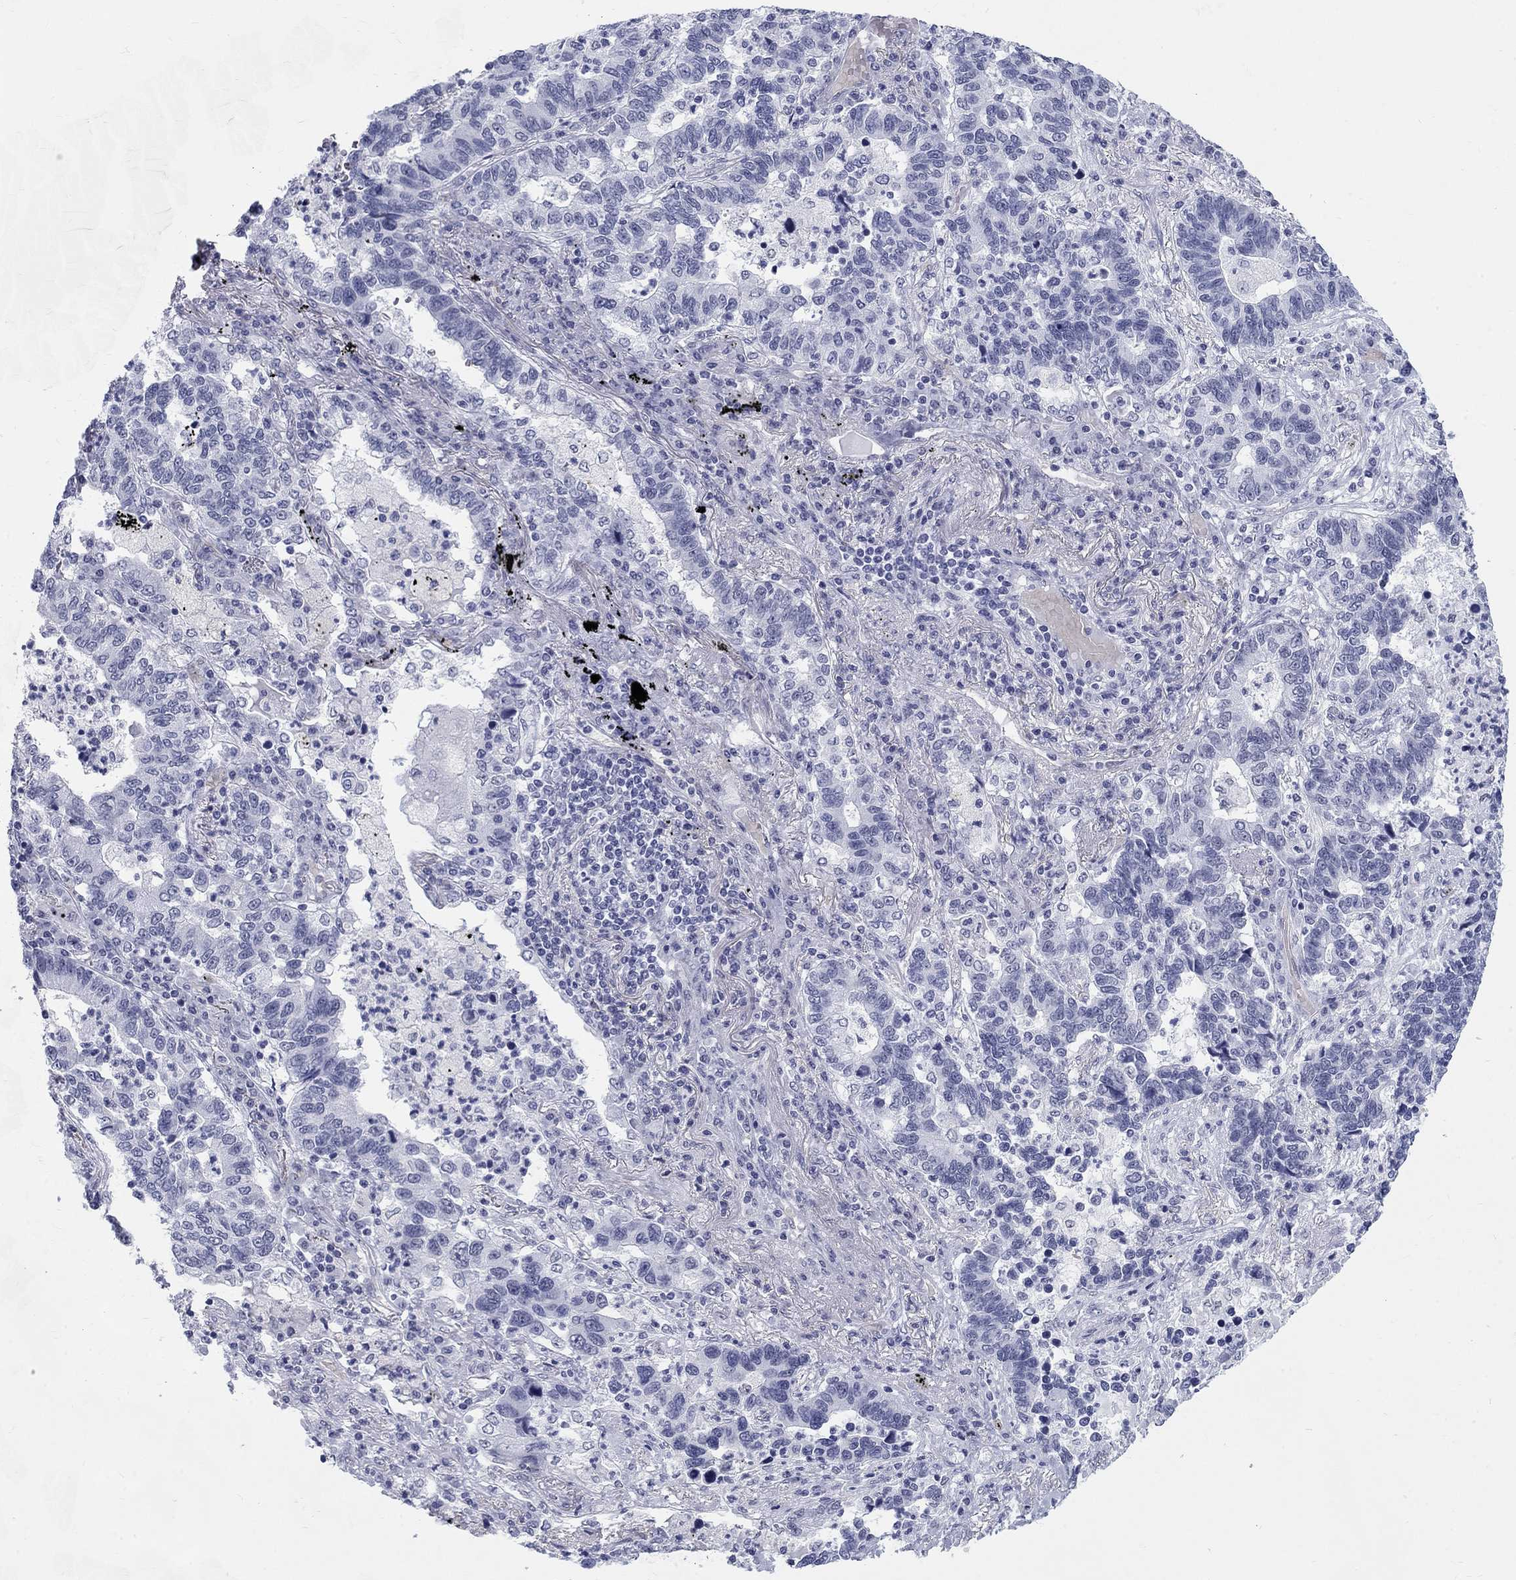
{"staining": {"intensity": "negative", "quantity": "none", "location": "none"}, "tissue": "lung cancer", "cell_type": "Tumor cells", "image_type": "cancer", "snomed": [{"axis": "morphology", "description": "Adenocarcinoma, NOS"}, {"axis": "topography", "description": "Lung"}], "caption": "This is an immunohistochemistry (IHC) image of adenocarcinoma (lung). There is no positivity in tumor cells.", "gene": "DMTN", "patient": {"sex": "female", "age": 57}}